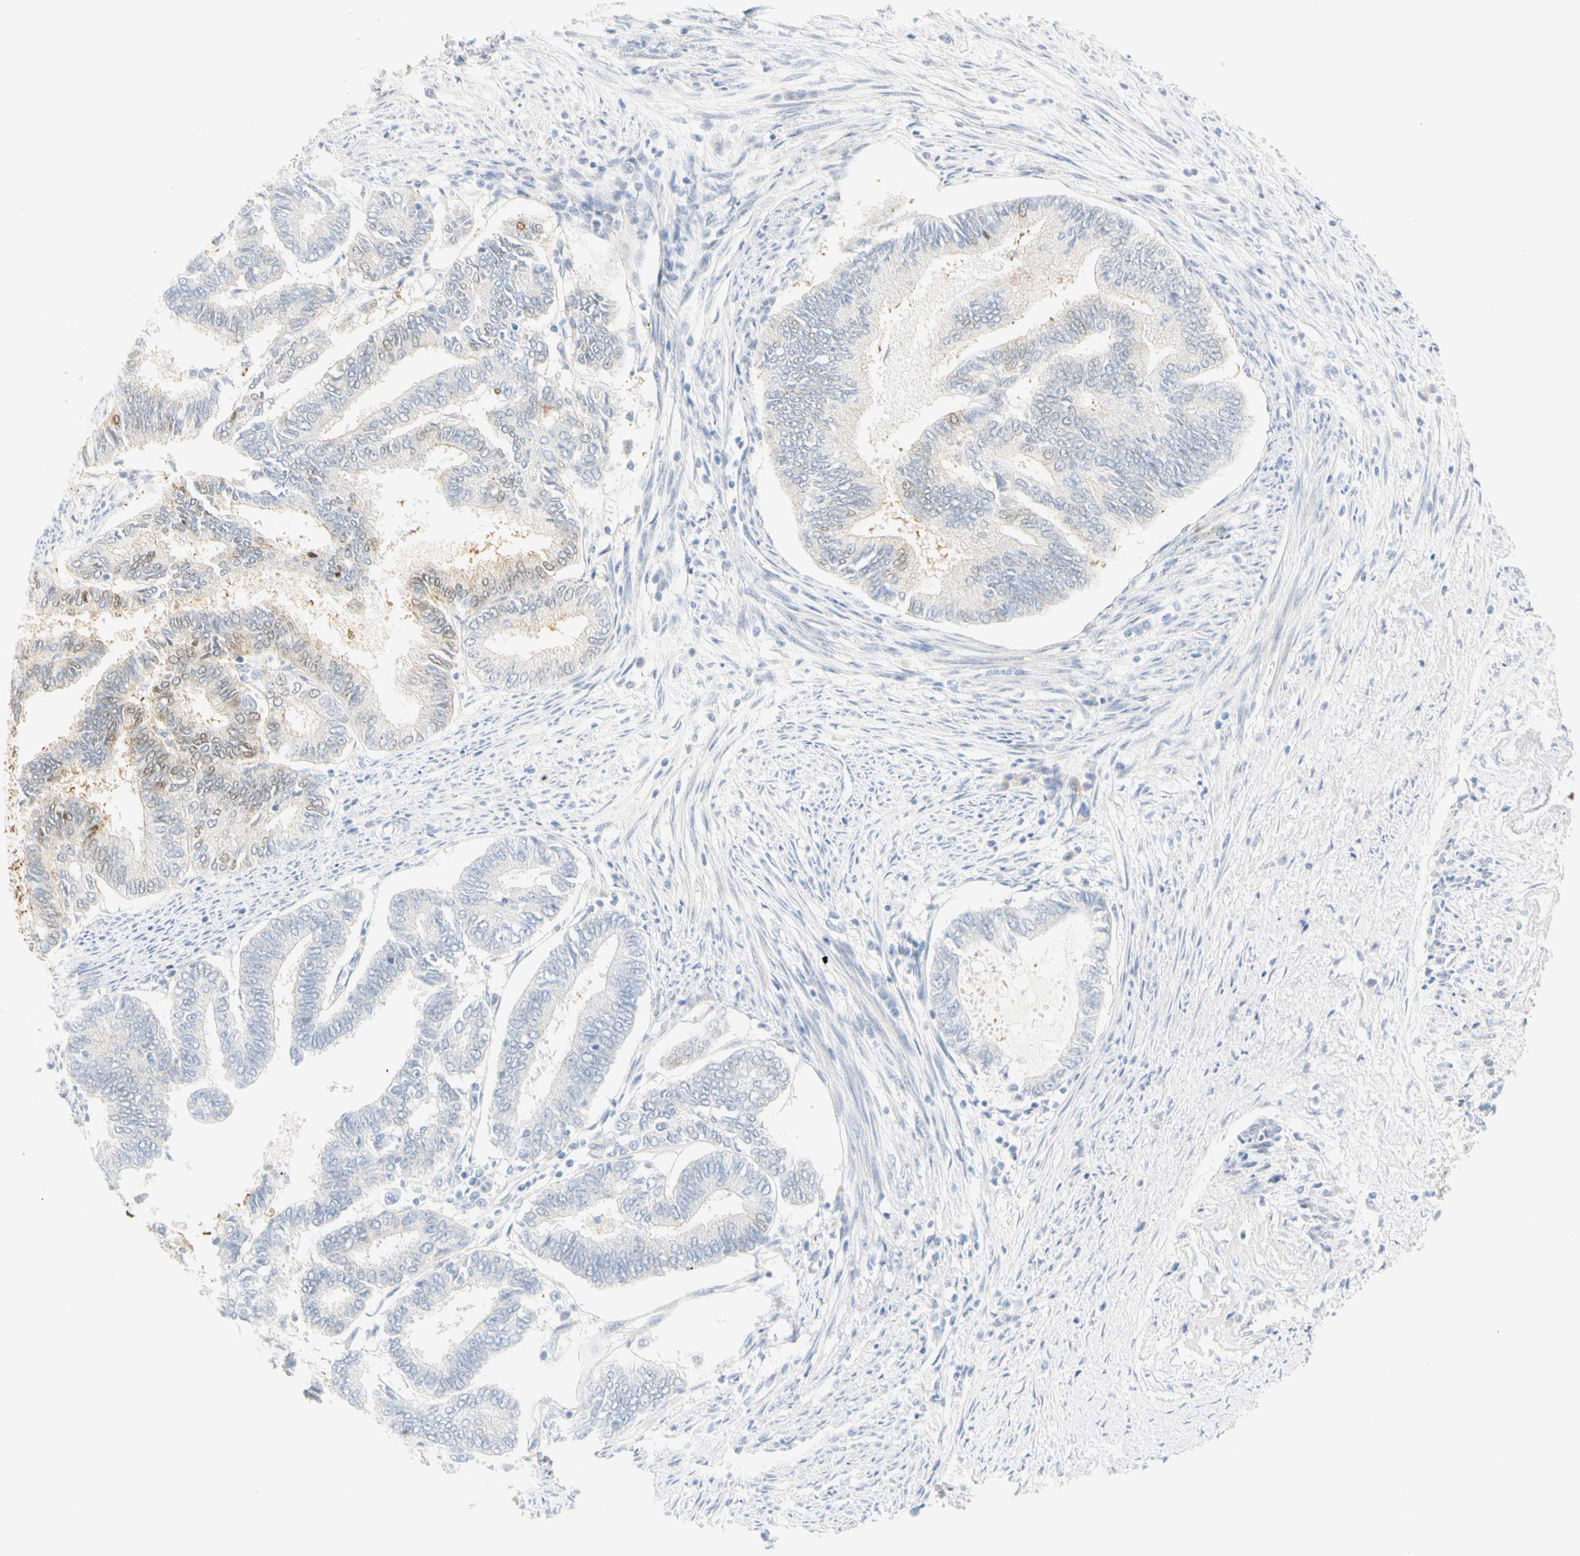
{"staining": {"intensity": "weak", "quantity": "<25%", "location": "cytoplasmic/membranous,nuclear"}, "tissue": "endometrial cancer", "cell_type": "Tumor cells", "image_type": "cancer", "snomed": [{"axis": "morphology", "description": "Adenocarcinoma, NOS"}, {"axis": "topography", "description": "Endometrium"}], "caption": "Protein analysis of endometrial adenocarcinoma displays no significant expression in tumor cells.", "gene": "SELENBP1", "patient": {"sex": "female", "age": 86}}